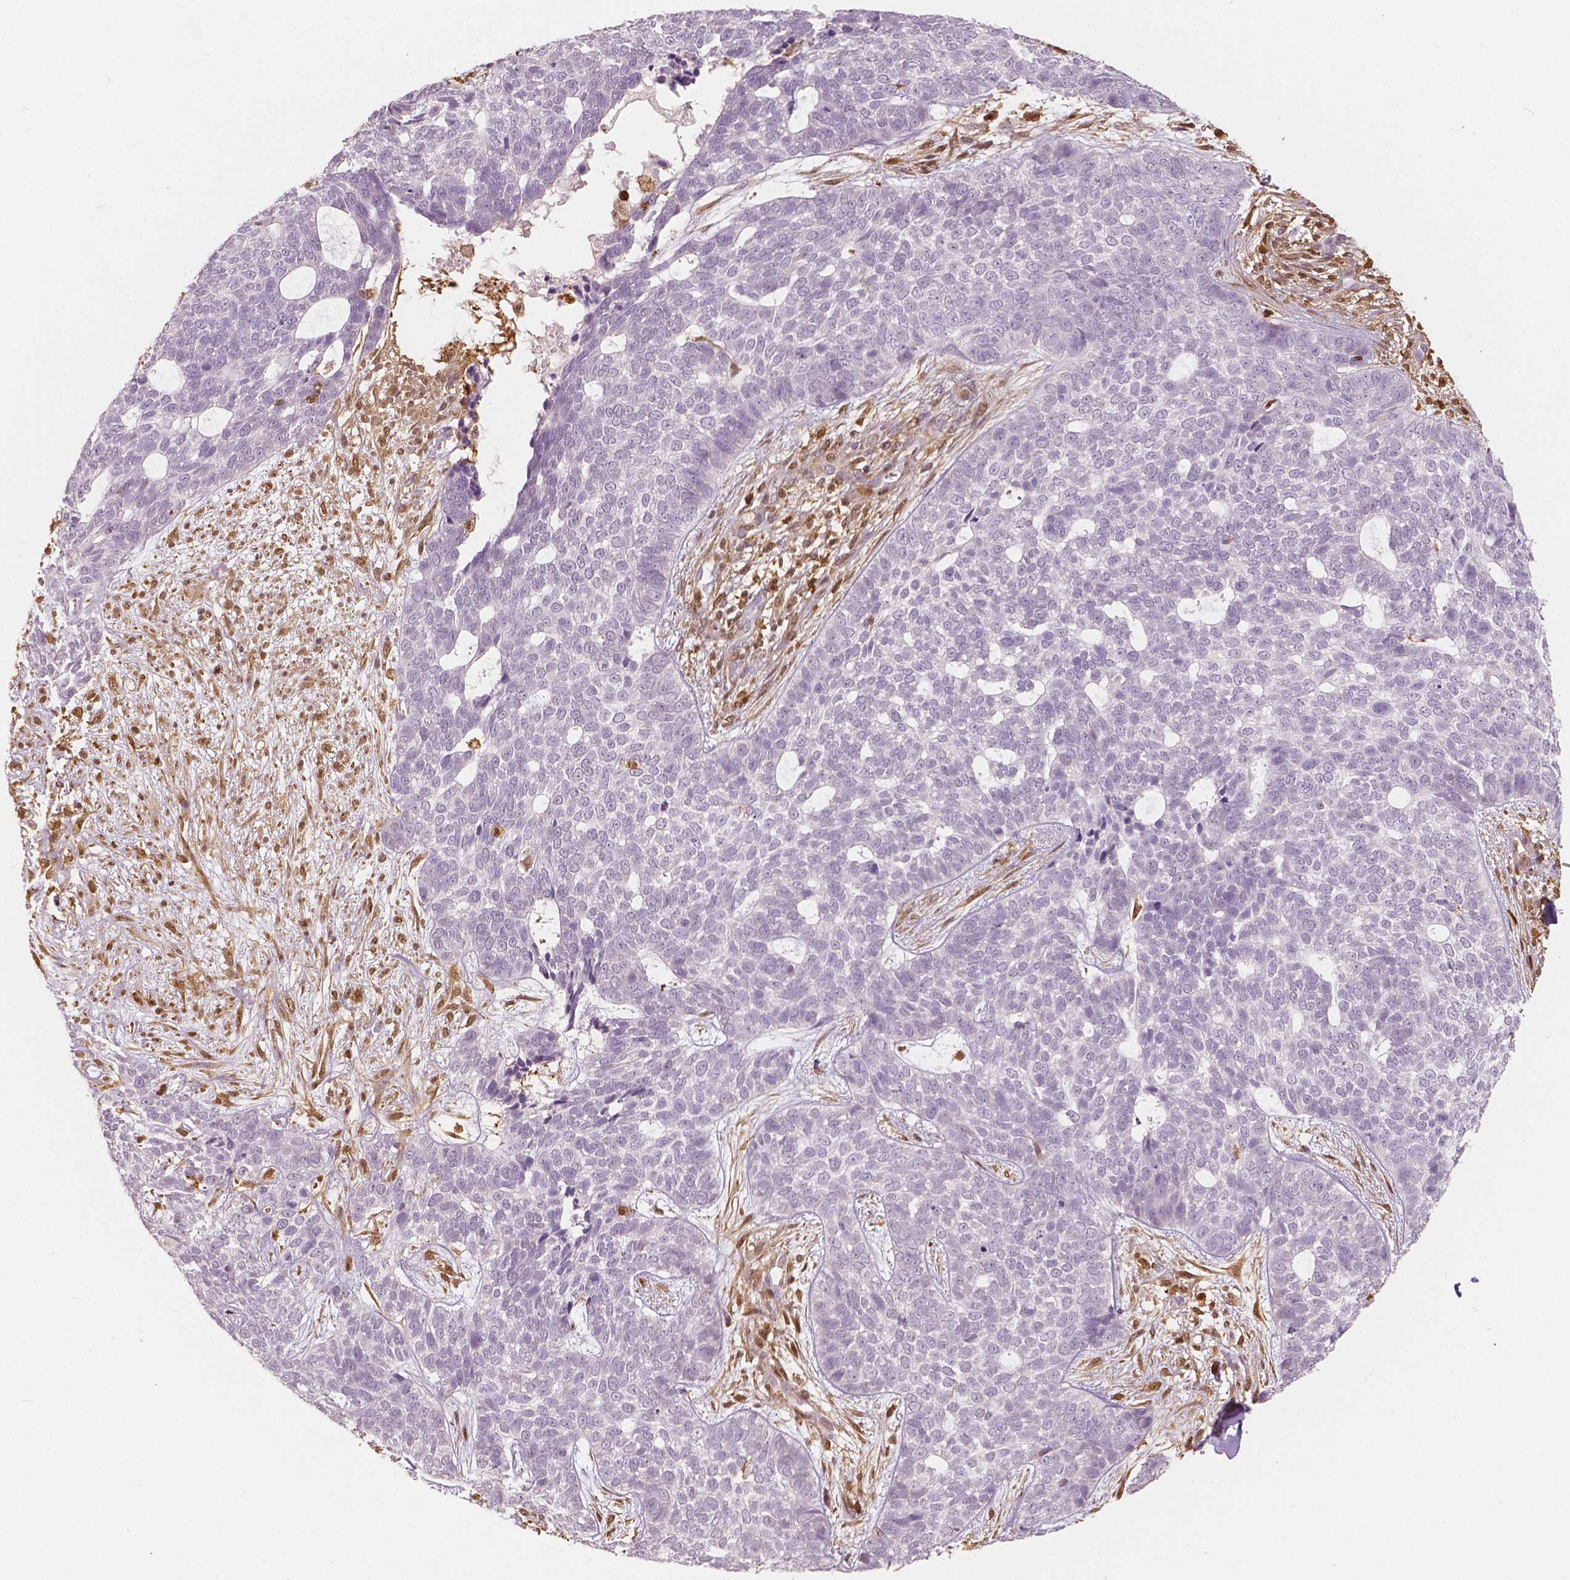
{"staining": {"intensity": "negative", "quantity": "none", "location": "none"}, "tissue": "skin cancer", "cell_type": "Tumor cells", "image_type": "cancer", "snomed": [{"axis": "morphology", "description": "Basal cell carcinoma"}, {"axis": "topography", "description": "Skin"}], "caption": "A photomicrograph of skin cancer stained for a protein shows no brown staining in tumor cells.", "gene": "S100A4", "patient": {"sex": "female", "age": 69}}